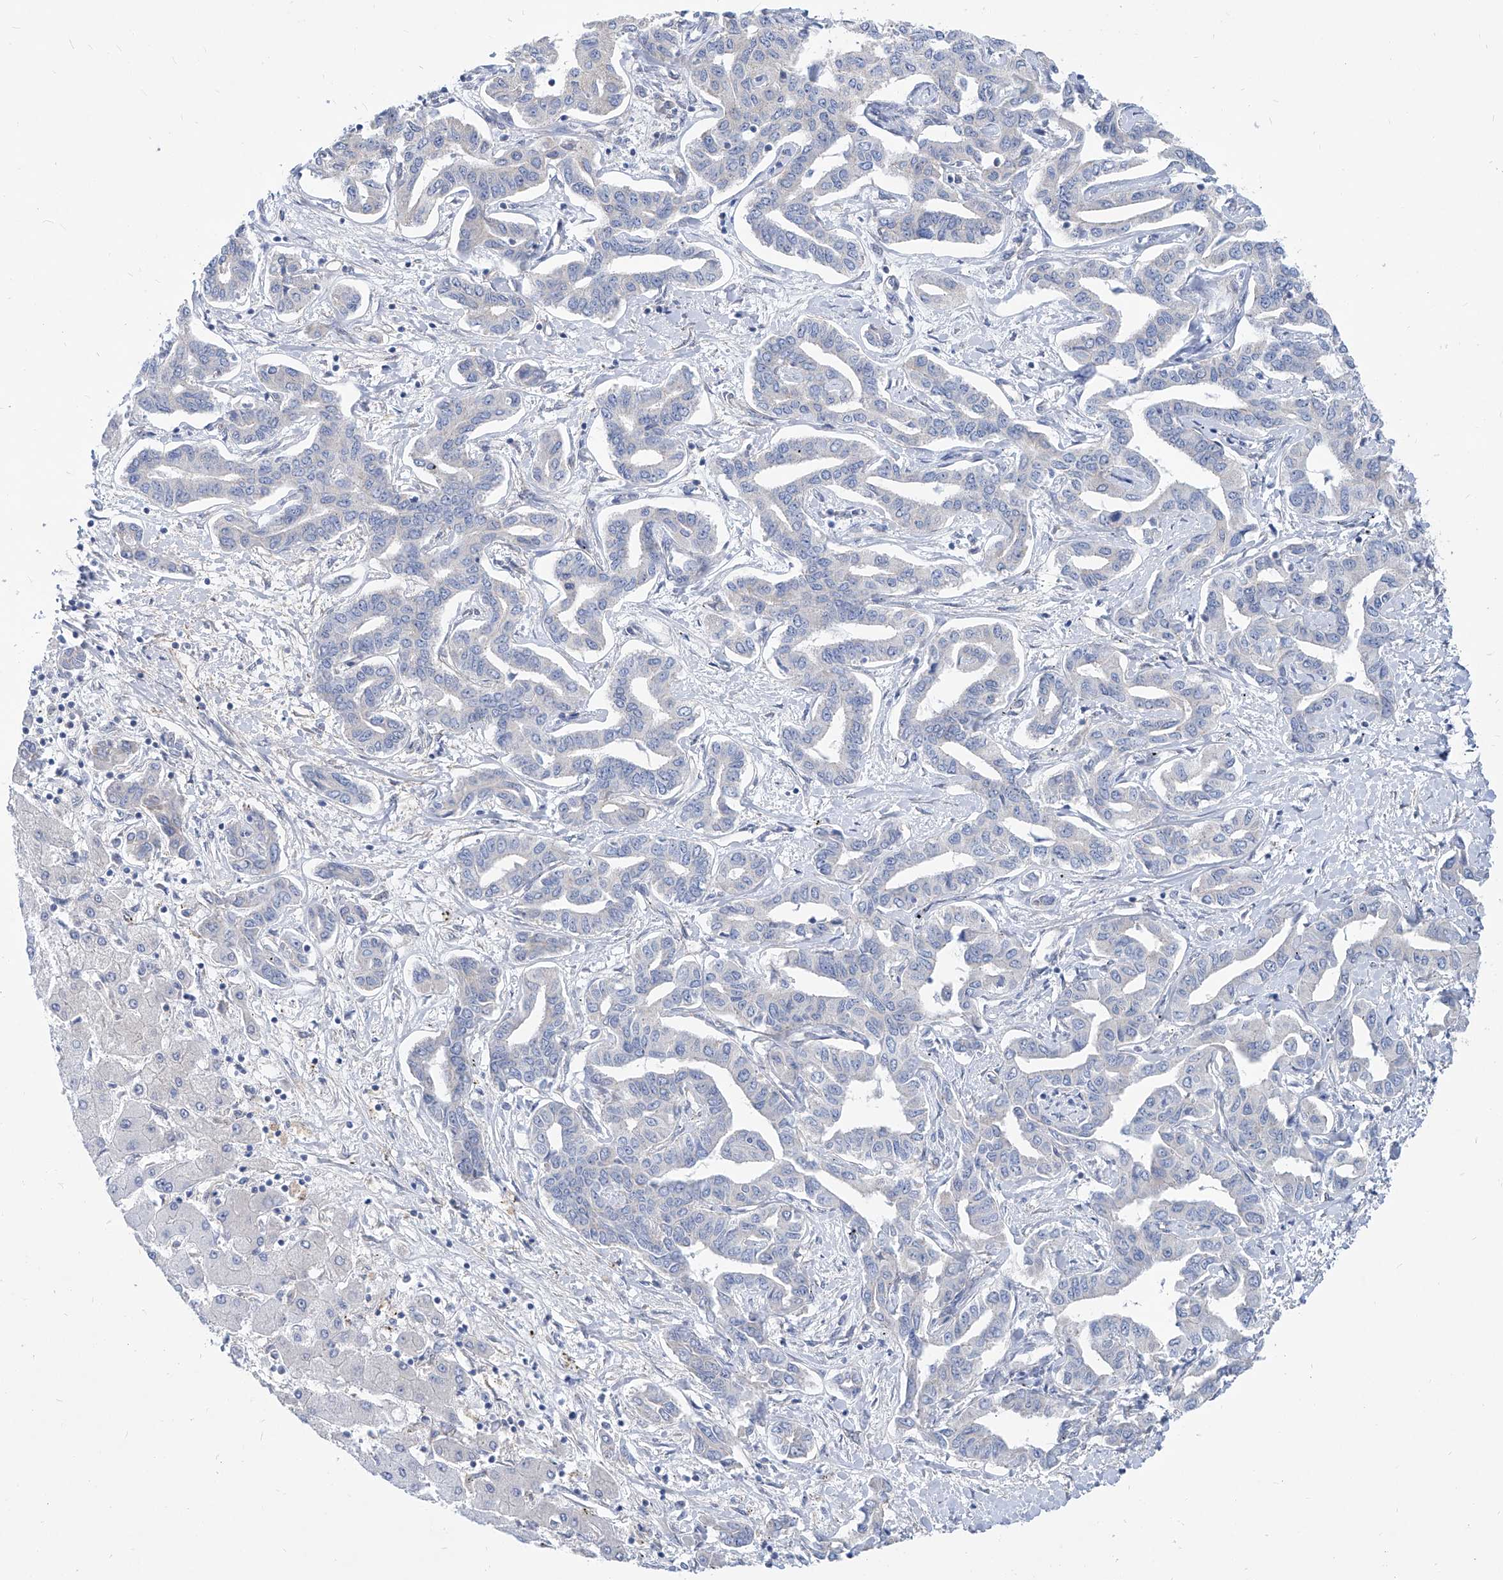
{"staining": {"intensity": "negative", "quantity": "none", "location": "none"}, "tissue": "liver cancer", "cell_type": "Tumor cells", "image_type": "cancer", "snomed": [{"axis": "morphology", "description": "Cholangiocarcinoma"}, {"axis": "topography", "description": "Liver"}], "caption": "IHC of cholangiocarcinoma (liver) exhibits no positivity in tumor cells. The staining was performed using DAB to visualize the protein expression in brown, while the nuclei were stained in blue with hematoxylin (Magnification: 20x).", "gene": "AKAP10", "patient": {"sex": "male", "age": 59}}